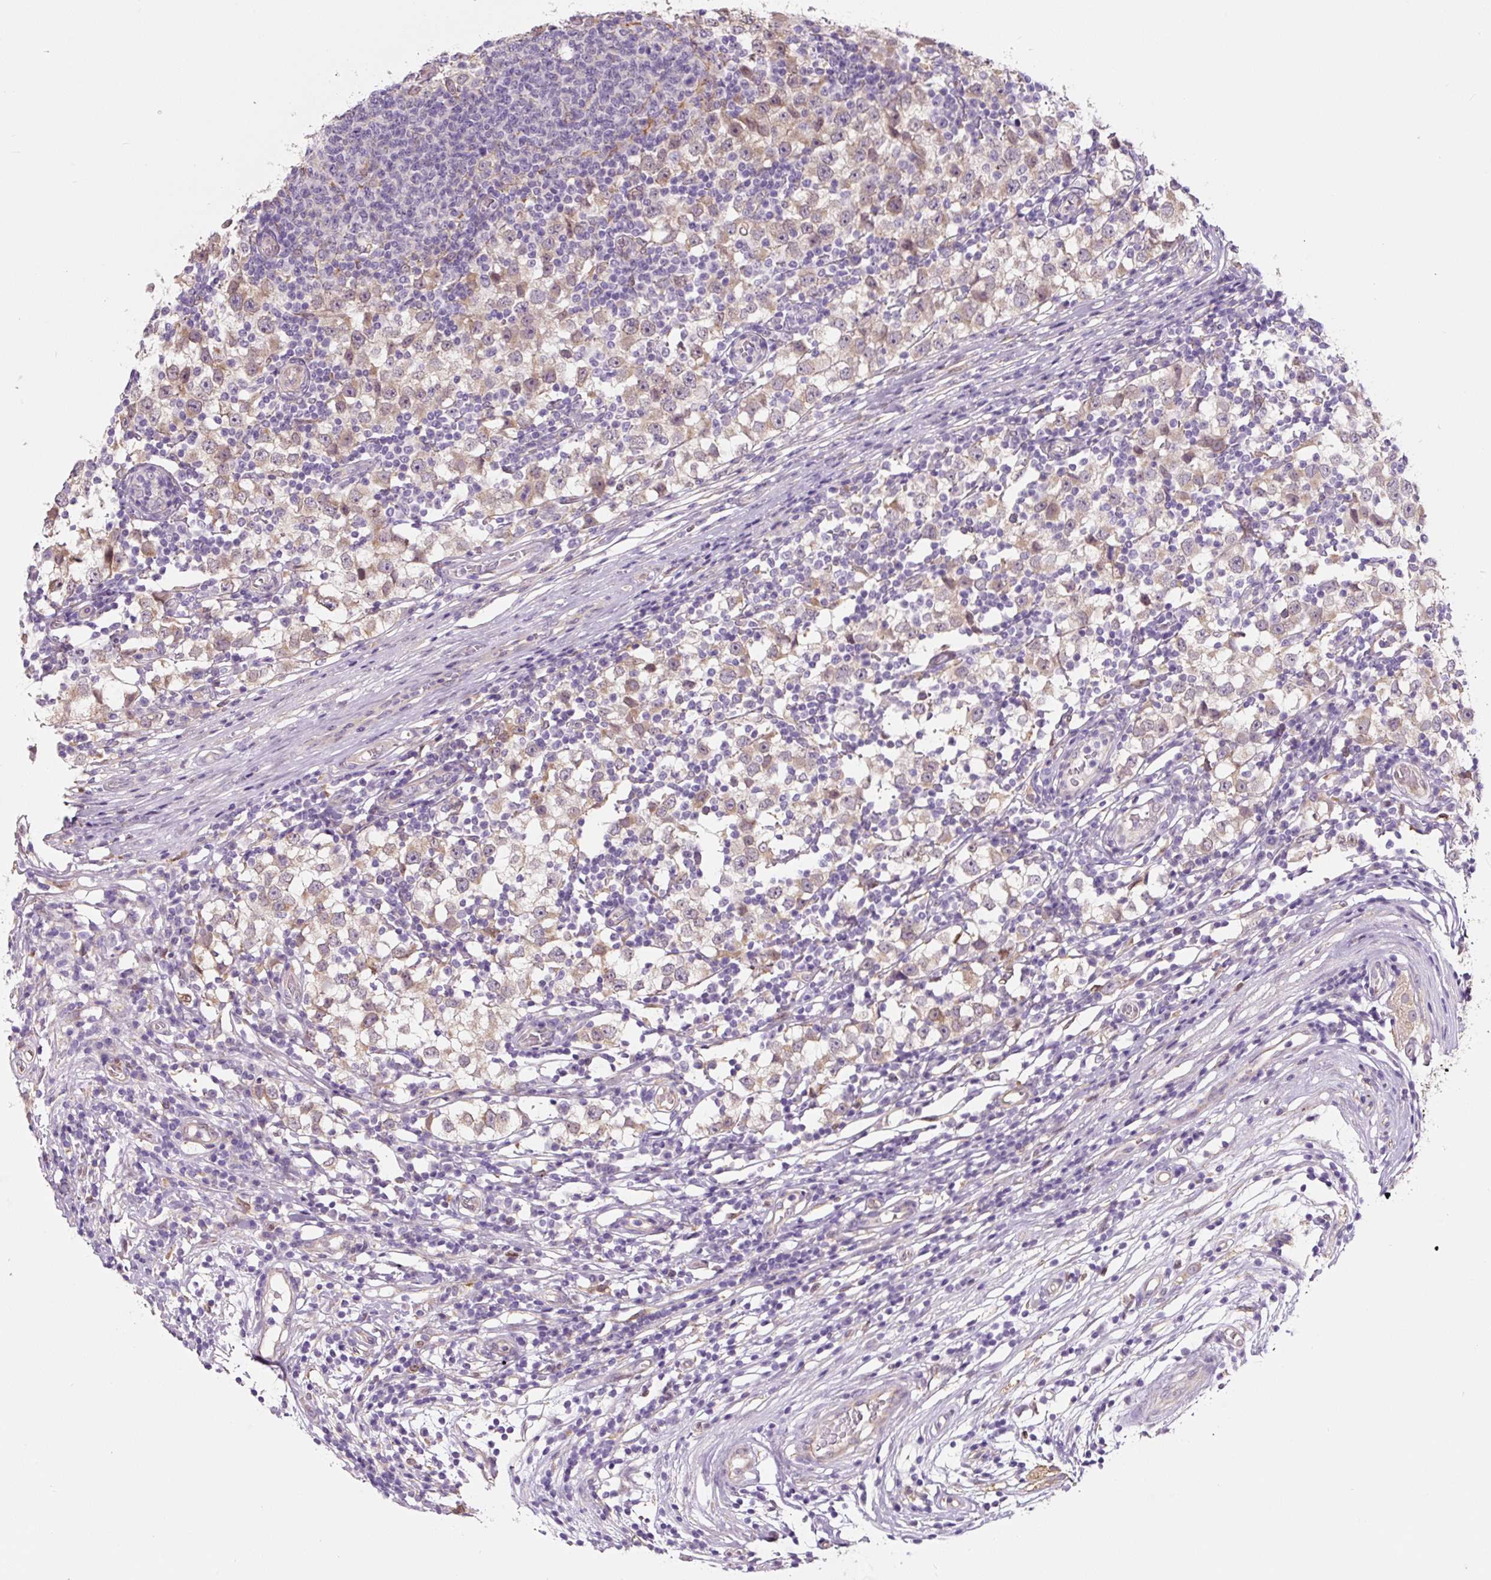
{"staining": {"intensity": "weak", "quantity": ">75%", "location": "cytoplasmic/membranous"}, "tissue": "testis cancer", "cell_type": "Tumor cells", "image_type": "cancer", "snomed": [{"axis": "morphology", "description": "Seminoma, NOS"}, {"axis": "topography", "description": "Testis"}], "caption": "Weak cytoplasmic/membranous positivity is identified in approximately >75% of tumor cells in seminoma (testis).", "gene": "ASRGL1", "patient": {"sex": "male", "age": 65}}